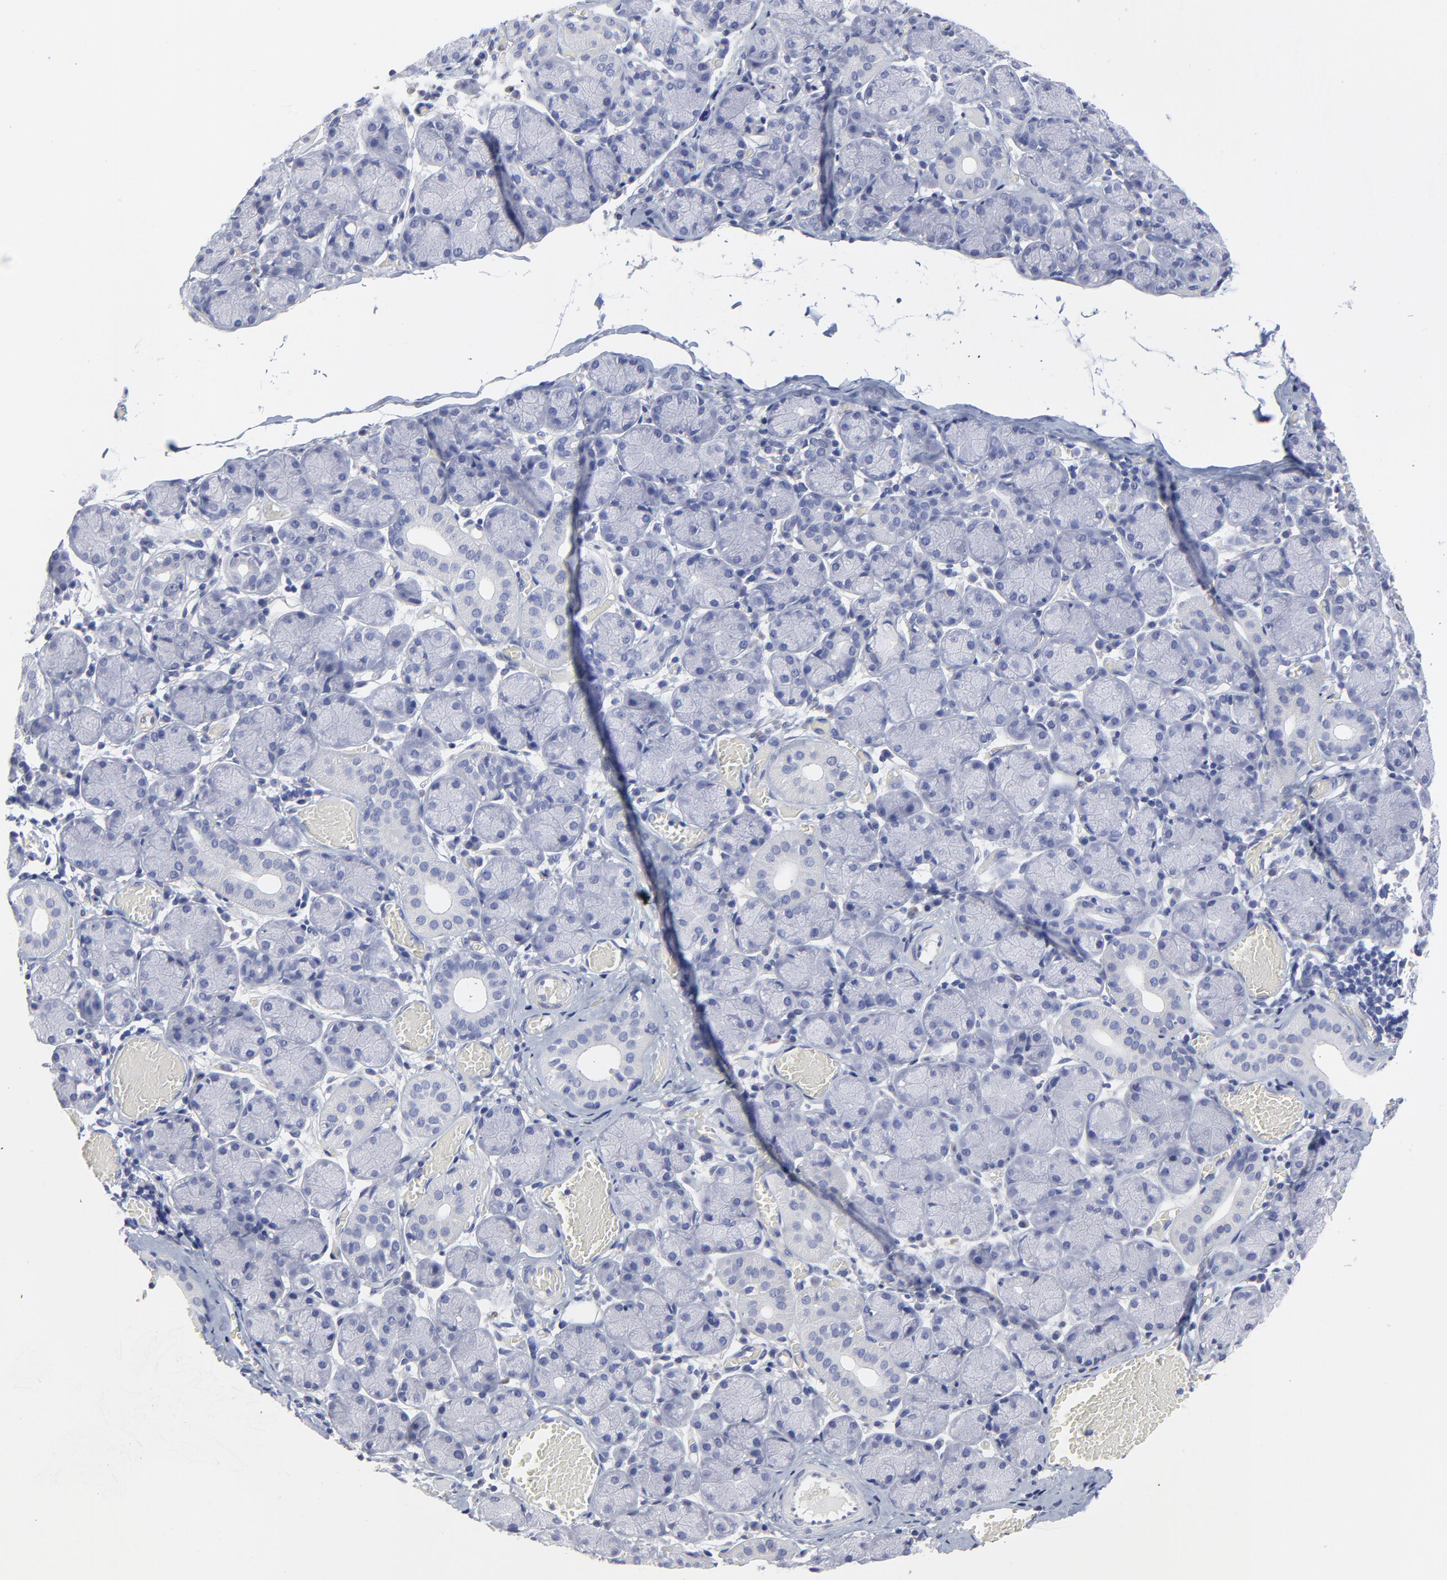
{"staining": {"intensity": "negative", "quantity": "none", "location": "none"}, "tissue": "salivary gland", "cell_type": "Glandular cells", "image_type": "normal", "snomed": [{"axis": "morphology", "description": "Normal tissue, NOS"}, {"axis": "topography", "description": "Salivary gland"}], "caption": "IHC image of unremarkable salivary gland: human salivary gland stained with DAB reveals no significant protein positivity in glandular cells.", "gene": "DUSP9", "patient": {"sex": "female", "age": 24}}